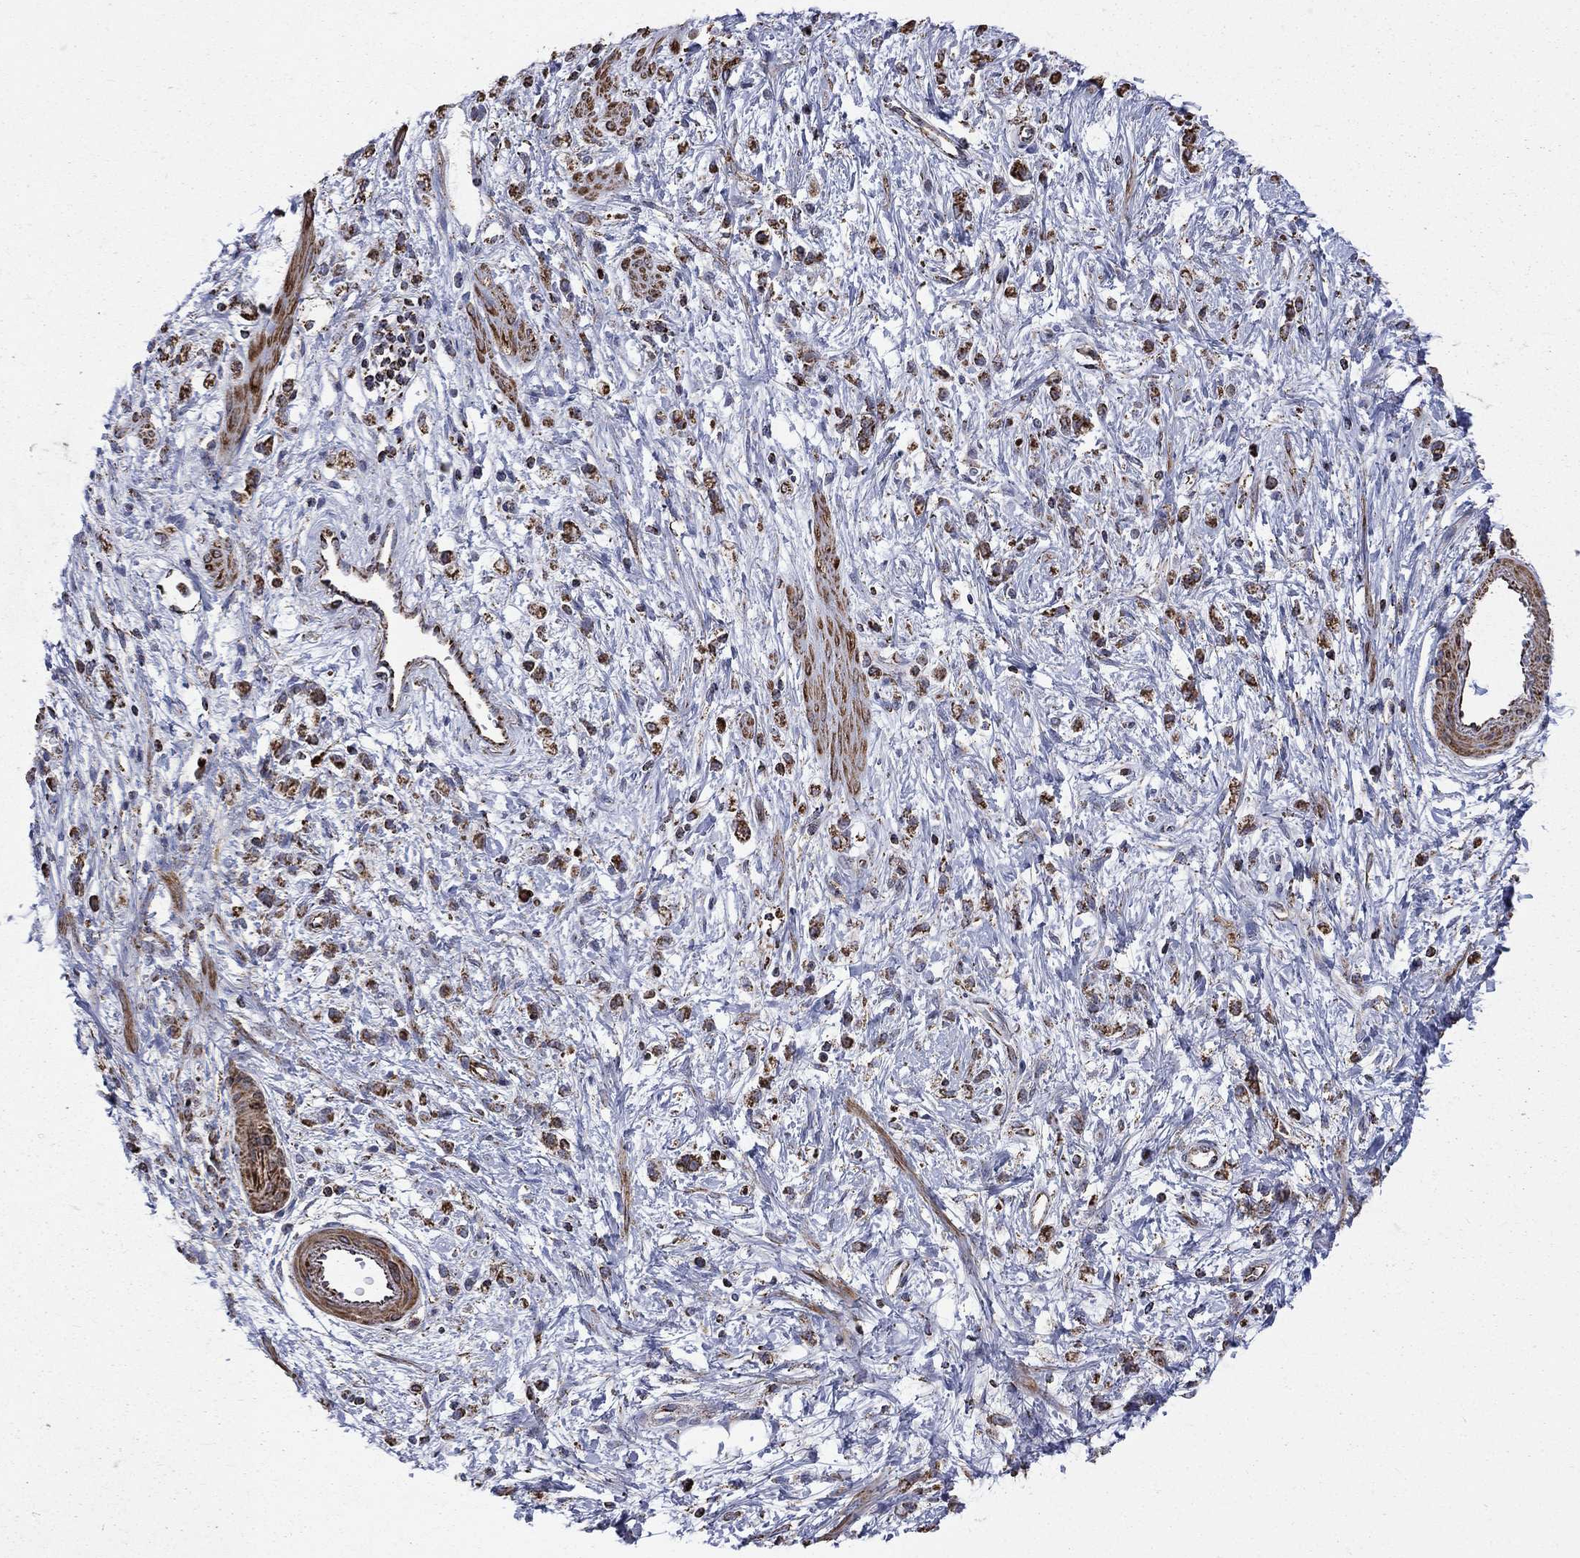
{"staining": {"intensity": "moderate", "quantity": "25%-75%", "location": "cytoplasmic/membranous"}, "tissue": "stomach cancer", "cell_type": "Tumor cells", "image_type": "cancer", "snomed": [{"axis": "morphology", "description": "Adenocarcinoma, NOS"}, {"axis": "topography", "description": "Stomach"}], "caption": "Stomach adenocarcinoma stained with IHC shows moderate cytoplasmic/membranous positivity in approximately 25%-75% of tumor cells. The protein is shown in brown color, while the nuclei are stained blue.", "gene": "GOT2", "patient": {"sex": "female", "age": 60}}